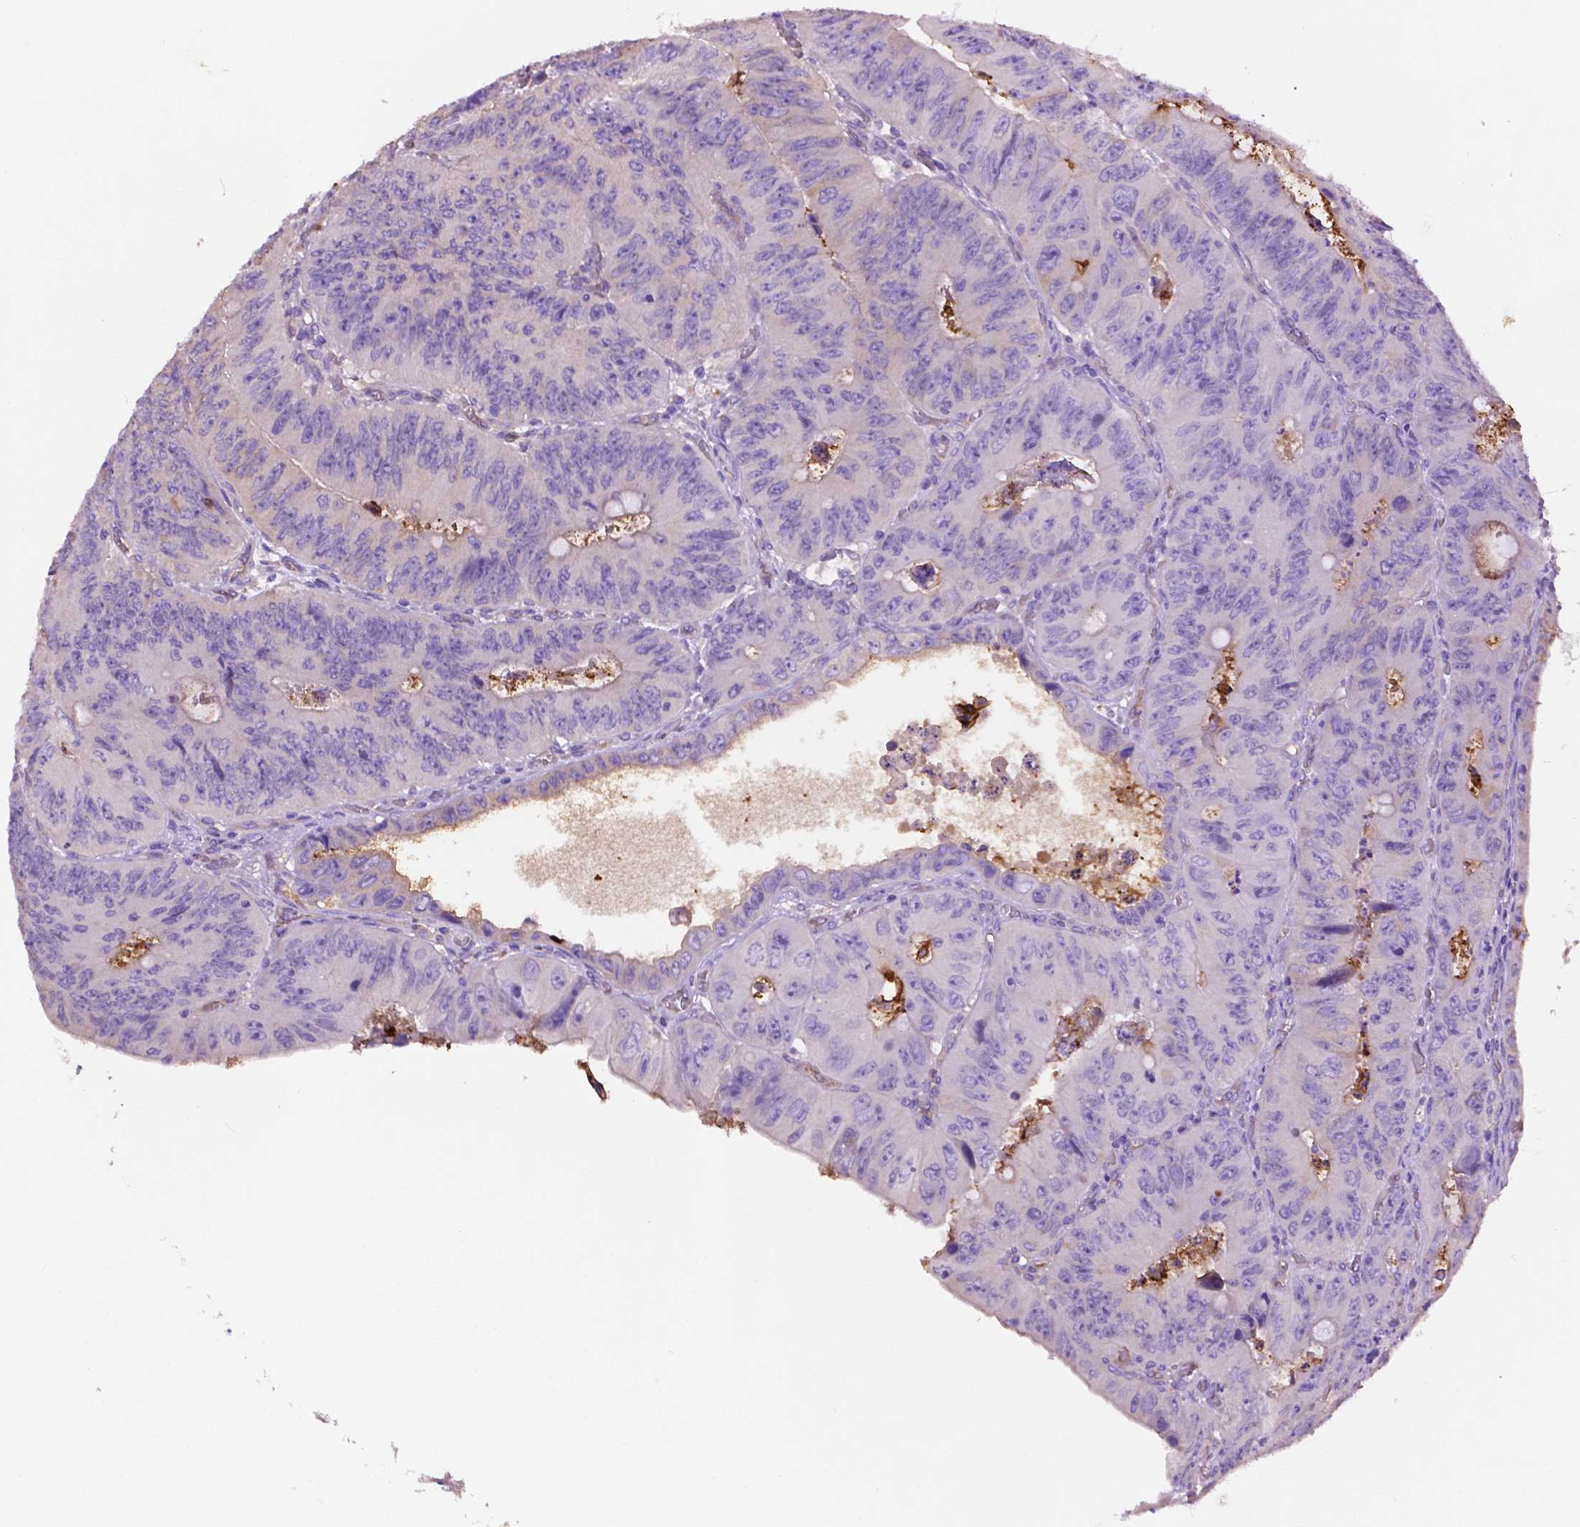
{"staining": {"intensity": "moderate", "quantity": "<25%", "location": "cytoplasmic/membranous"}, "tissue": "colorectal cancer", "cell_type": "Tumor cells", "image_type": "cancer", "snomed": [{"axis": "morphology", "description": "Adenocarcinoma, NOS"}, {"axis": "topography", "description": "Colon"}], "caption": "Approximately <25% of tumor cells in human colorectal cancer (adenocarcinoma) display moderate cytoplasmic/membranous protein staining as visualized by brown immunohistochemical staining.", "gene": "GDPD5", "patient": {"sex": "female", "age": 84}}